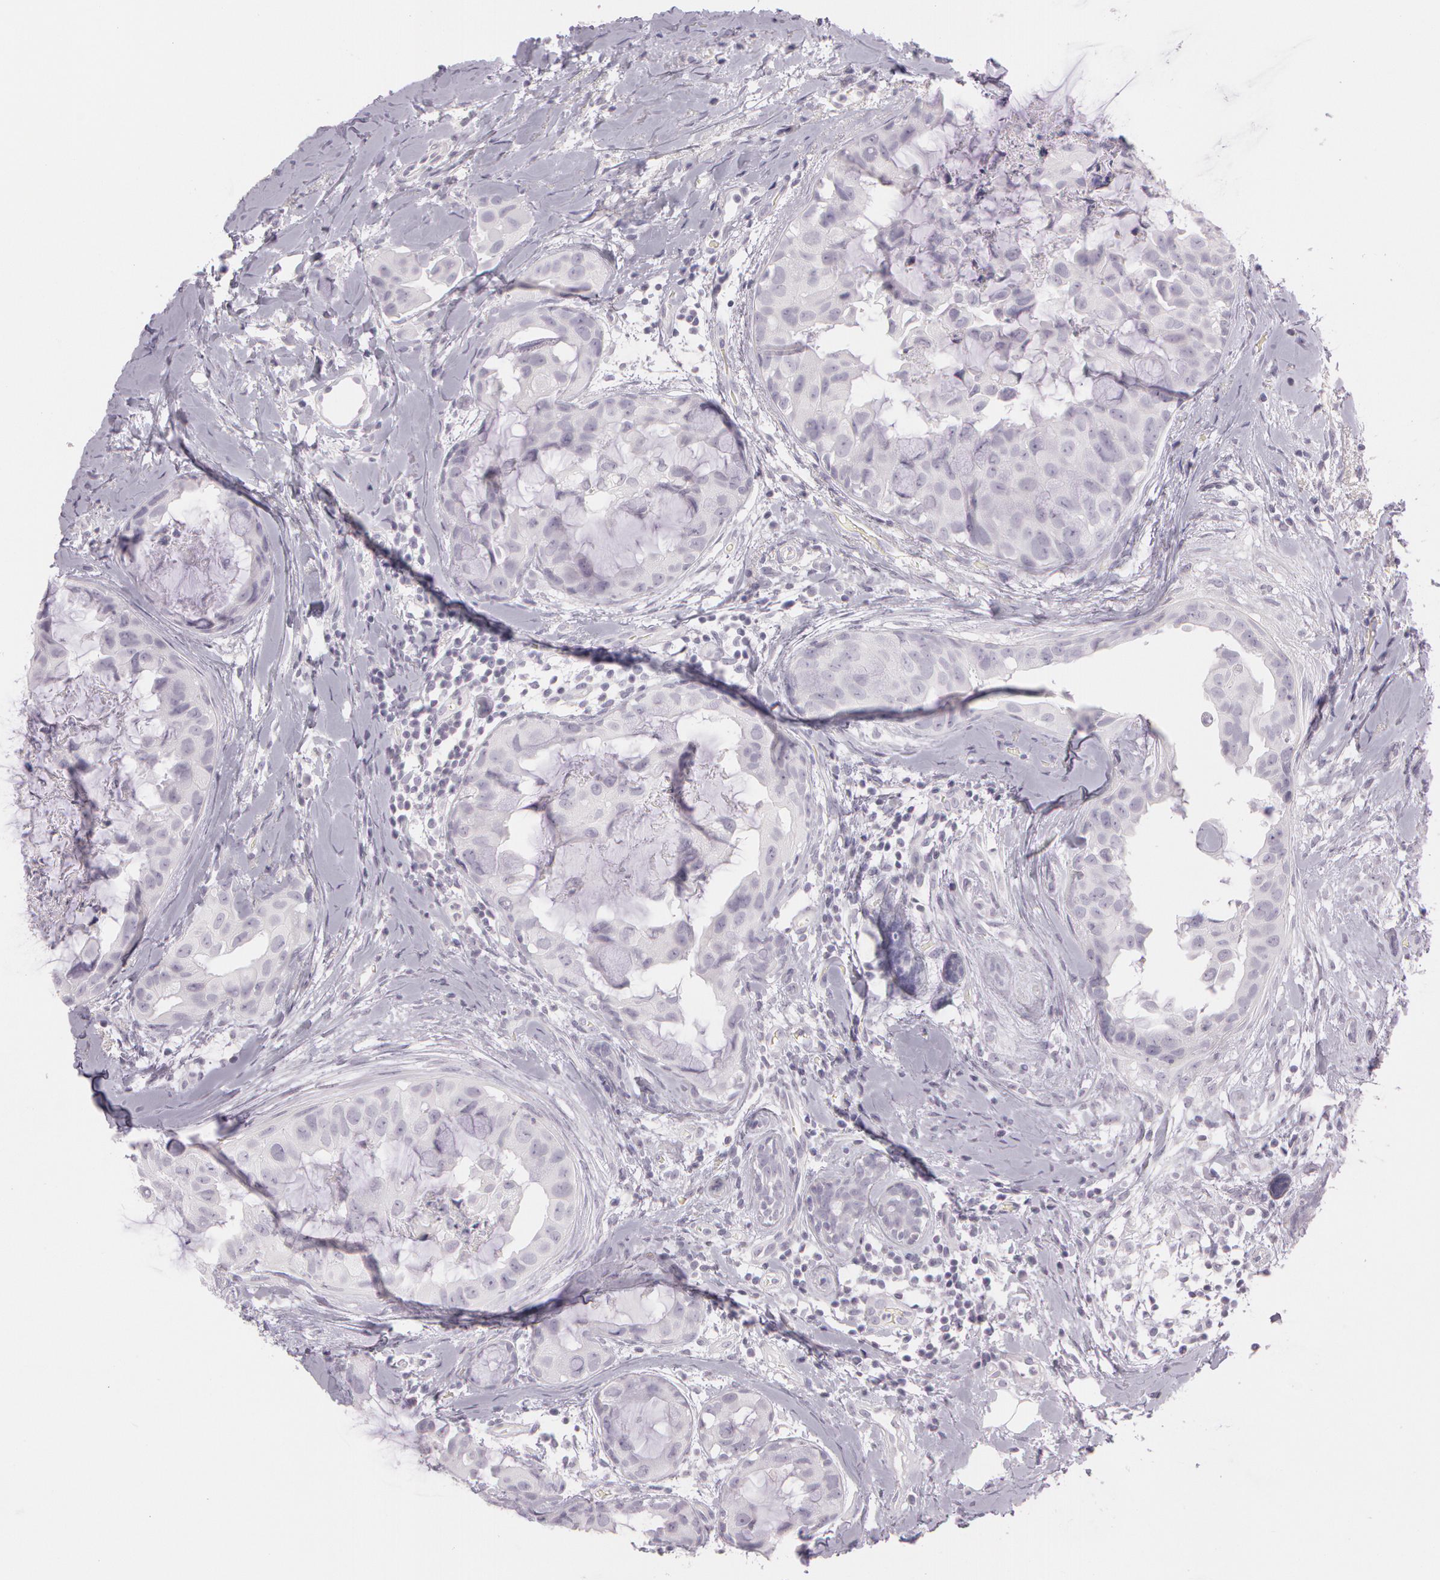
{"staining": {"intensity": "negative", "quantity": "none", "location": "none"}, "tissue": "breast cancer", "cell_type": "Tumor cells", "image_type": "cancer", "snomed": [{"axis": "morphology", "description": "Duct carcinoma"}, {"axis": "topography", "description": "Breast"}], "caption": "Tumor cells show no significant staining in infiltrating ductal carcinoma (breast). (Stains: DAB immunohistochemistry with hematoxylin counter stain, Microscopy: brightfield microscopy at high magnification).", "gene": "OTC", "patient": {"sex": "female", "age": 40}}